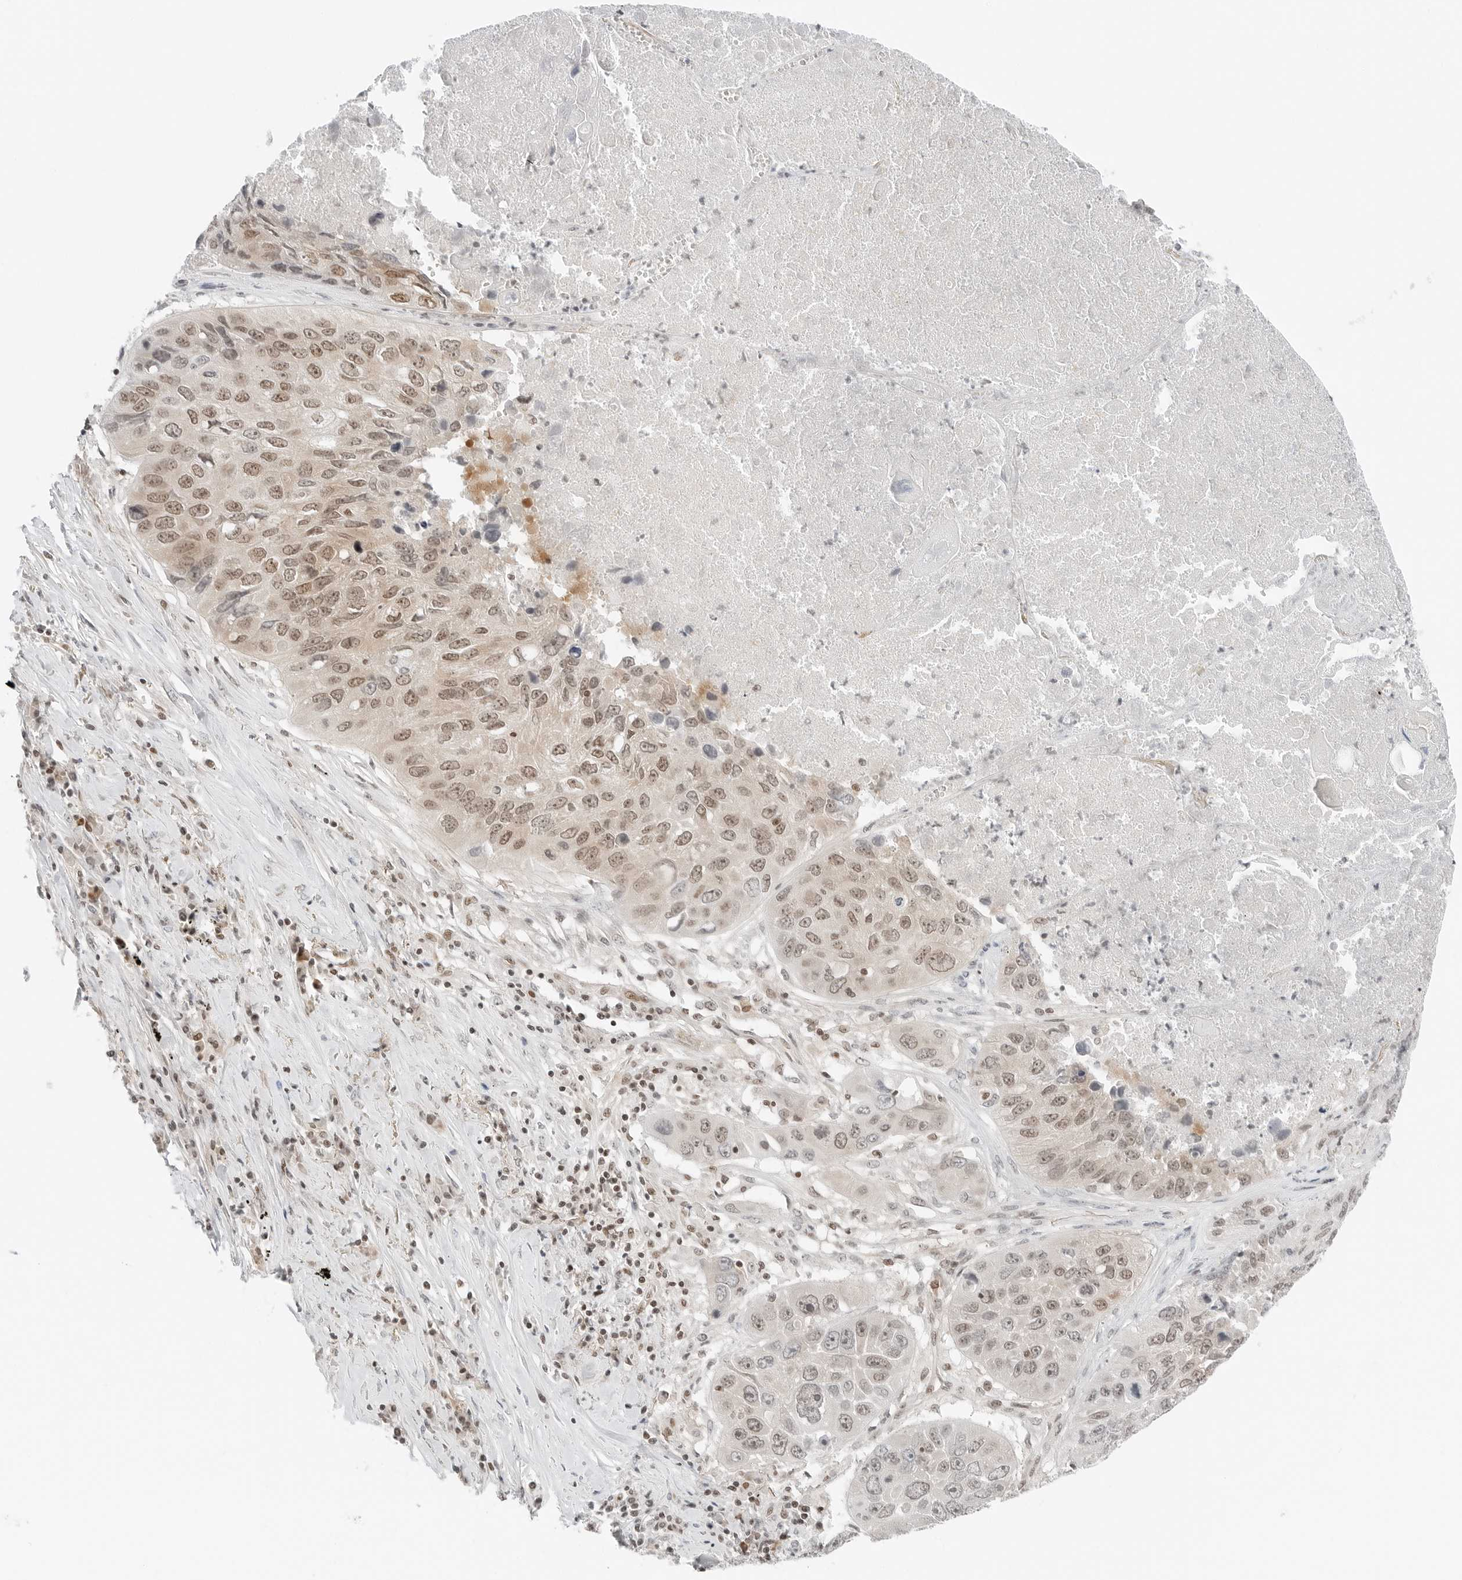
{"staining": {"intensity": "moderate", "quantity": ">75%", "location": "nuclear"}, "tissue": "lung cancer", "cell_type": "Tumor cells", "image_type": "cancer", "snomed": [{"axis": "morphology", "description": "Squamous cell carcinoma, NOS"}, {"axis": "topography", "description": "Lung"}], "caption": "Immunohistochemical staining of lung squamous cell carcinoma exhibits medium levels of moderate nuclear protein positivity in about >75% of tumor cells.", "gene": "CRTC2", "patient": {"sex": "male", "age": 61}}